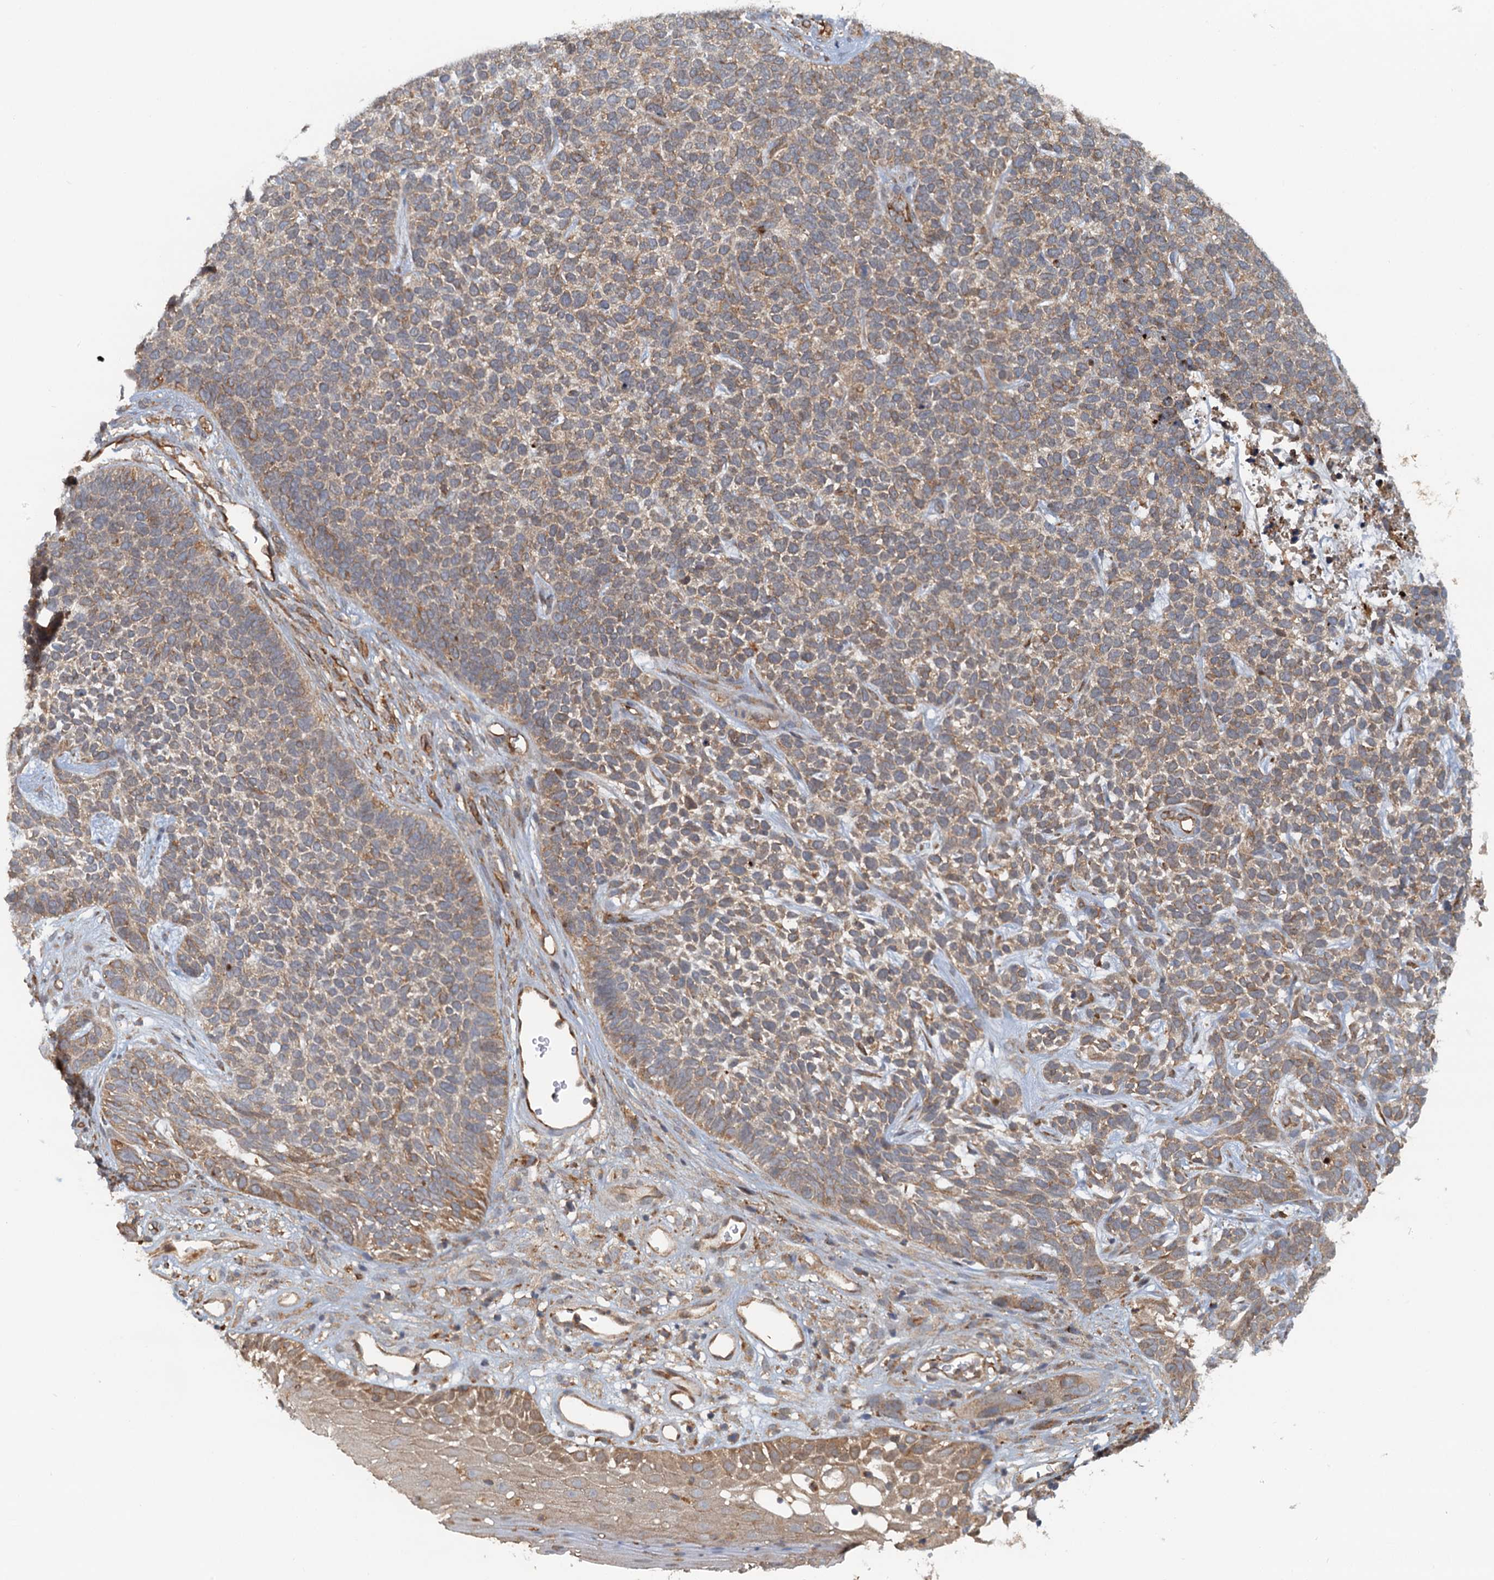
{"staining": {"intensity": "moderate", "quantity": ">75%", "location": "cytoplasmic/membranous"}, "tissue": "skin cancer", "cell_type": "Tumor cells", "image_type": "cancer", "snomed": [{"axis": "morphology", "description": "Basal cell carcinoma"}, {"axis": "topography", "description": "Skin"}], "caption": "Immunohistochemistry (IHC) histopathology image of neoplastic tissue: skin cancer (basal cell carcinoma) stained using immunohistochemistry demonstrates medium levels of moderate protein expression localized specifically in the cytoplasmic/membranous of tumor cells, appearing as a cytoplasmic/membranous brown color.", "gene": "NIPAL3", "patient": {"sex": "female", "age": 84}}